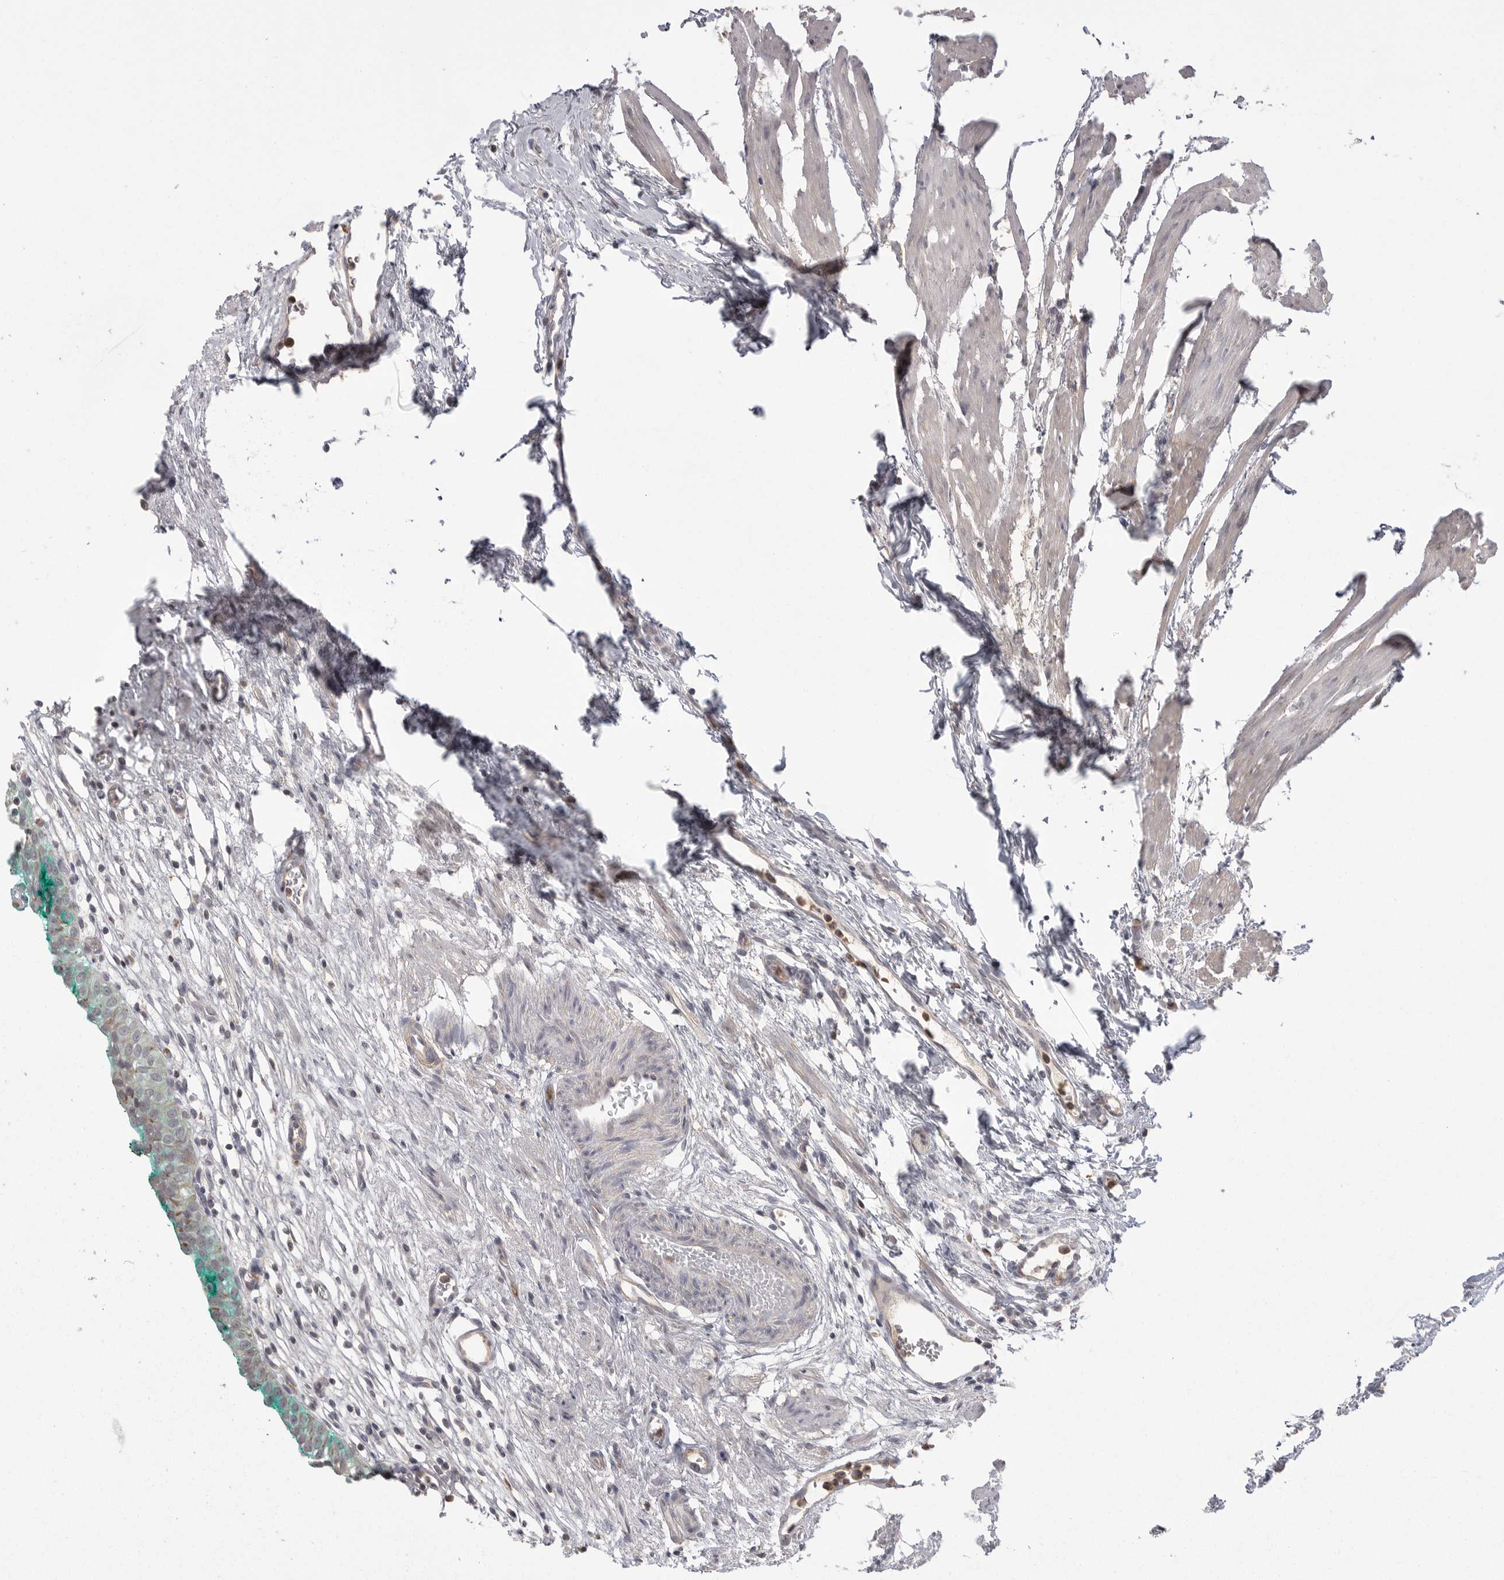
{"staining": {"intensity": "weak", "quantity": "25%-75%", "location": "cytoplasmic/membranous"}, "tissue": "urinary bladder", "cell_type": "Urothelial cells", "image_type": "normal", "snomed": [{"axis": "morphology", "description": "Normal tissue, NOS"}, {"axis": "morphology", "description": "Urothelial carcinoma, High grade"}, {"axis": "topography", "description": "Urinary bladder"}], "caption": "IHC histopathology image of benign urinary bladder: urinary bladder stained using IHC reveals low levels of weak protein expression localized specifically in the cytoplasmic/membranous of urothelial cells, appearing as a cytoplasmic/membranous brown color.", "gene": "TOP2A", "patient": {"sex": "female", "age": 60}}